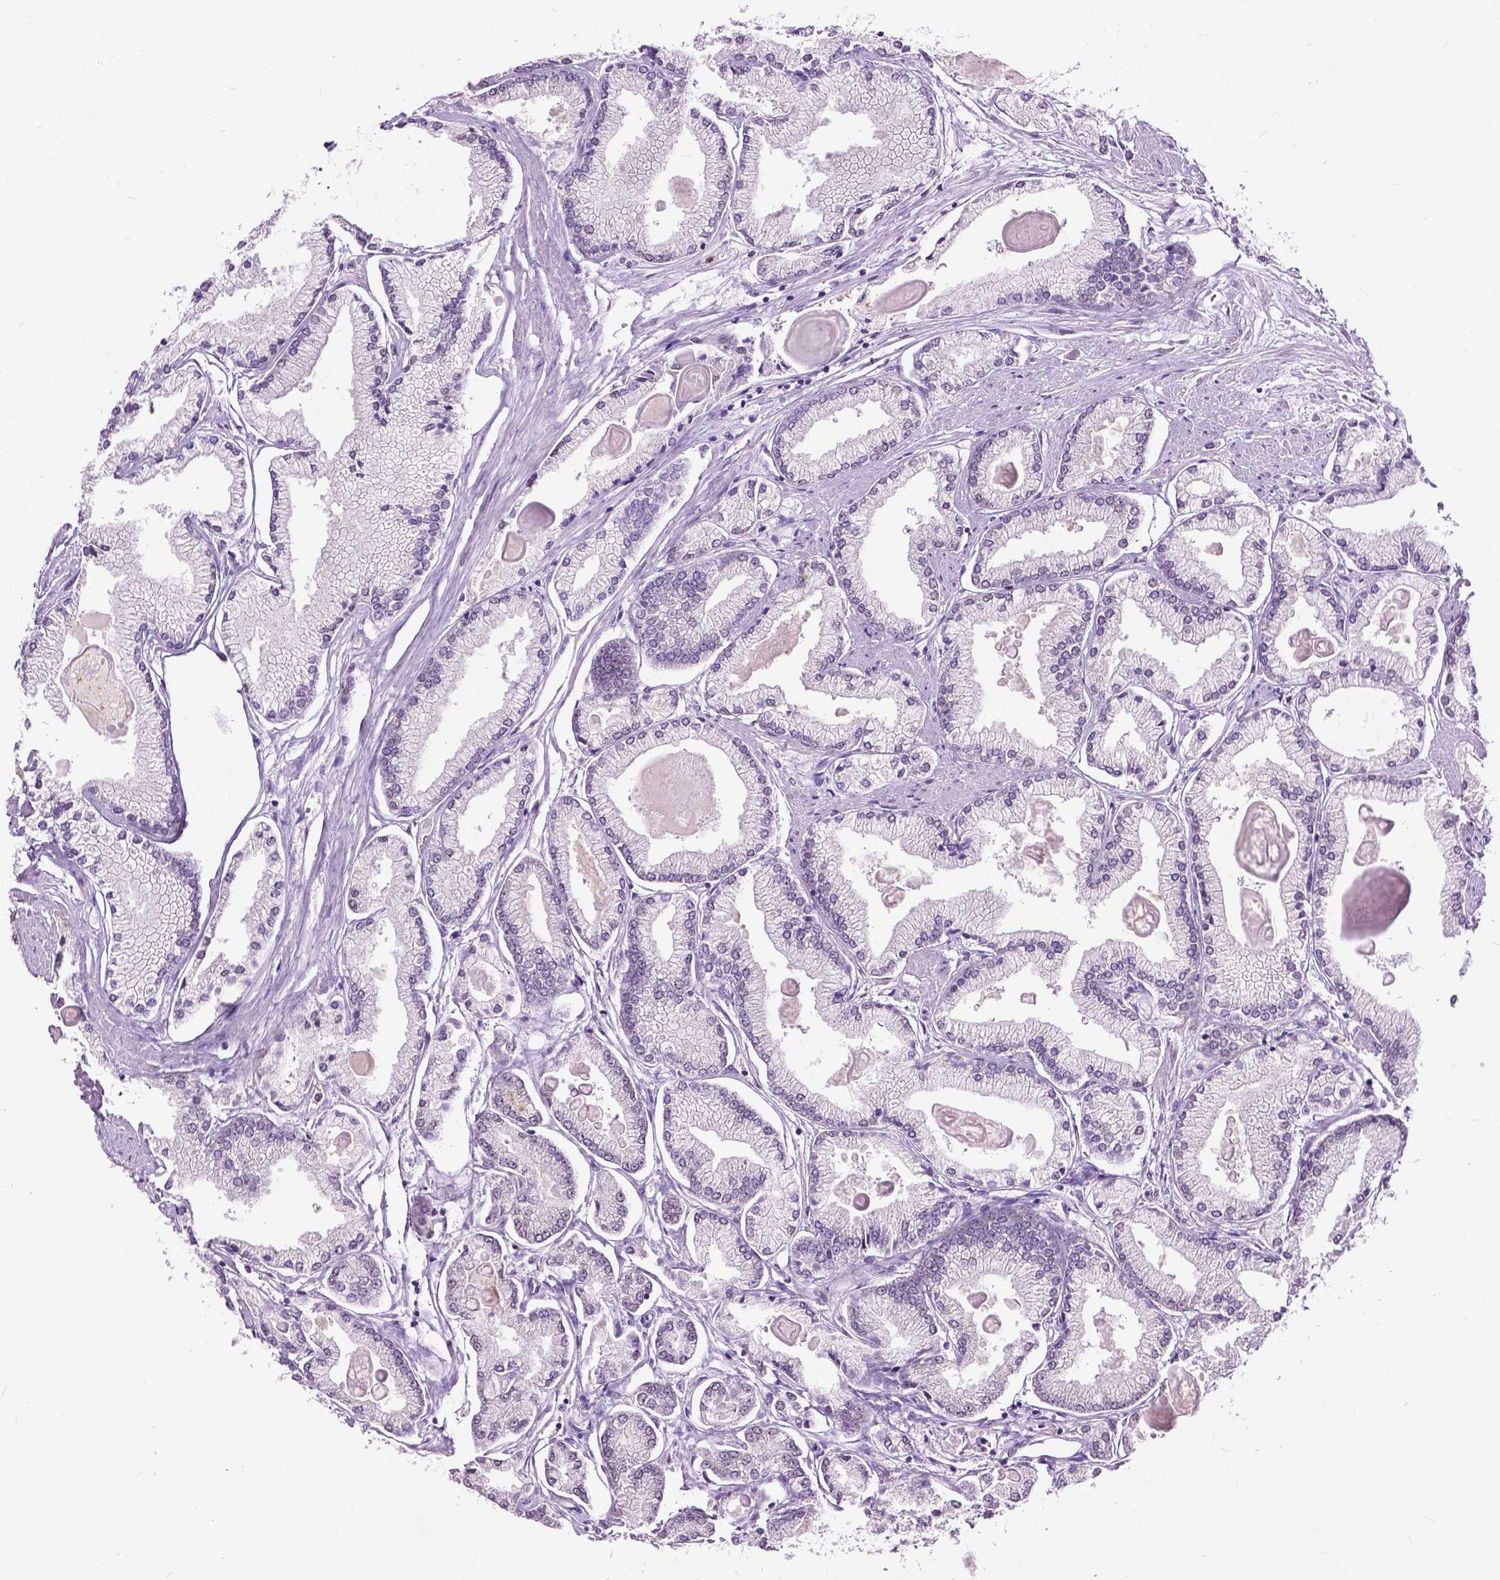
{"staining": {"intensity": "negative", "quantity": "none", "location": "none"}, "tissue": "prostate cancer", "cell_type": "Tumor cells", "image_type": "cancer", "snomed": [{"axis": "morphology", "description": "Adenocarcinoma, High grade"}, {"axis": "topography", "description": "Prostate"}], "caption": "This is an immunohistochemistry histopathology image of prostate cancer (adenocarcinoma (high-grade)). There is no staining in tumor cells.", "gene": "TTC9B", "patient": {"sex": "male", "age": 68}}